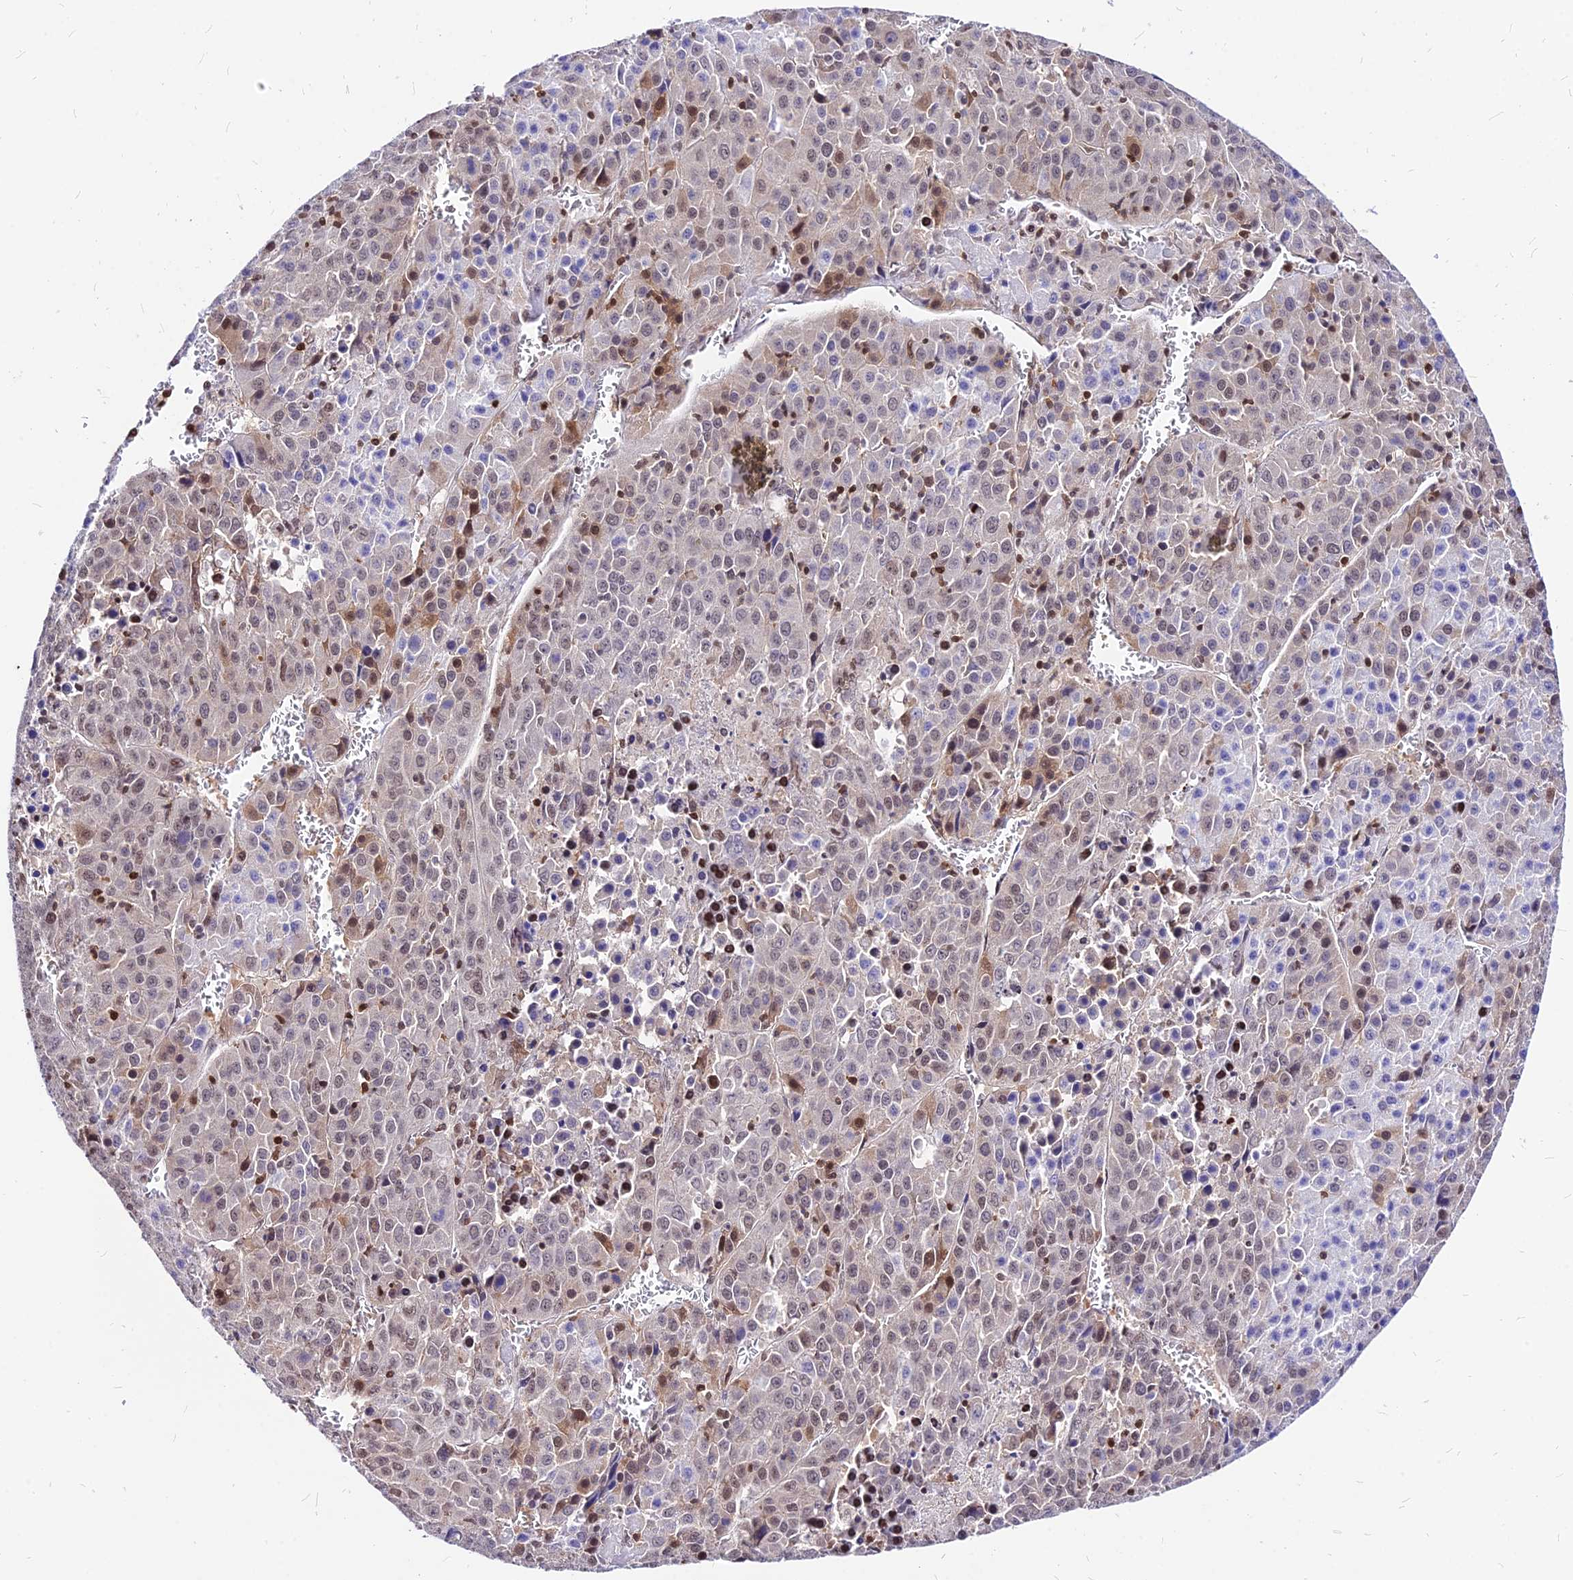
{"staining": {"intensity": "moderate", "quantity": "<25%", "location": "nuclear"}, "tissue": "liver cancer", "cell_type": "Tumor cells", "image_type": "cancer", "snomed": [{"axis": "morphology", "description": "Carcinoma, Hepatocellular, NOS"}, {"axis": "topography", "description": "Liver"}], "caption": "Brown immunohistochemical staining in hepatocellular carcinoma (liver) displays moderate nuclear expression in about <25% of tumor cells.", "gene": "PAXX", "patient": {"sex": "female", "age": 53}}